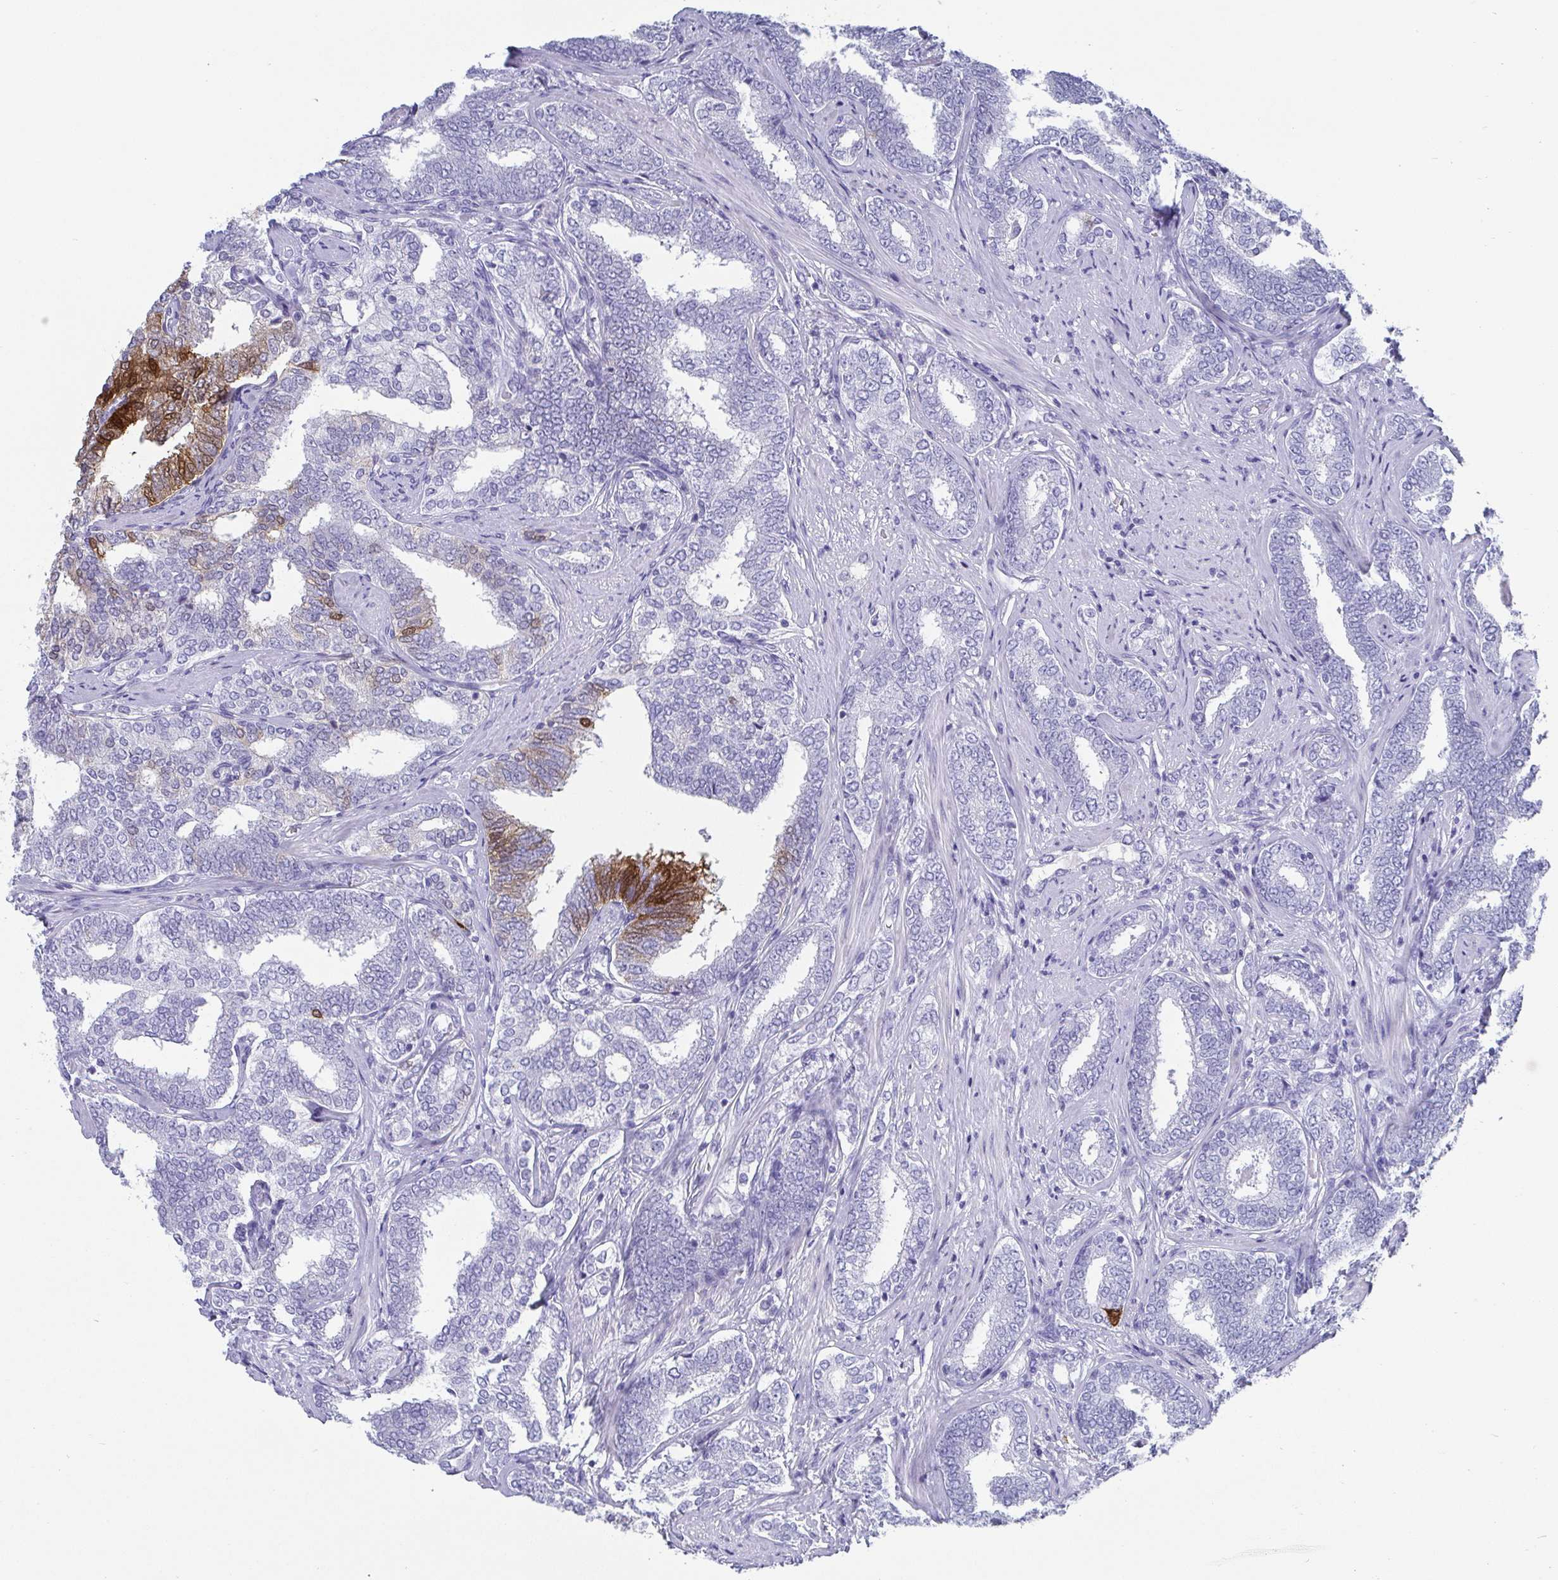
{"staining": {"intensity": "negative", "quantity": "none", "location": "none"}, "tissue": "prostate cancer", "cell_type": "Tumor cells", "image_type": "cancer", "snomed": [{"axis": "morphology", "description": "Adenocarcinoma, High grade"}, {"axis": "topography", "description": "Prostate"}], "caption": "DAB immunohistochemical staining of prostate adenocarcinoma (high-grade) demonstrates no significant expression in tumor cells.", "gene": "SCGN", "patient": {"sex": "male", "age": 72}}